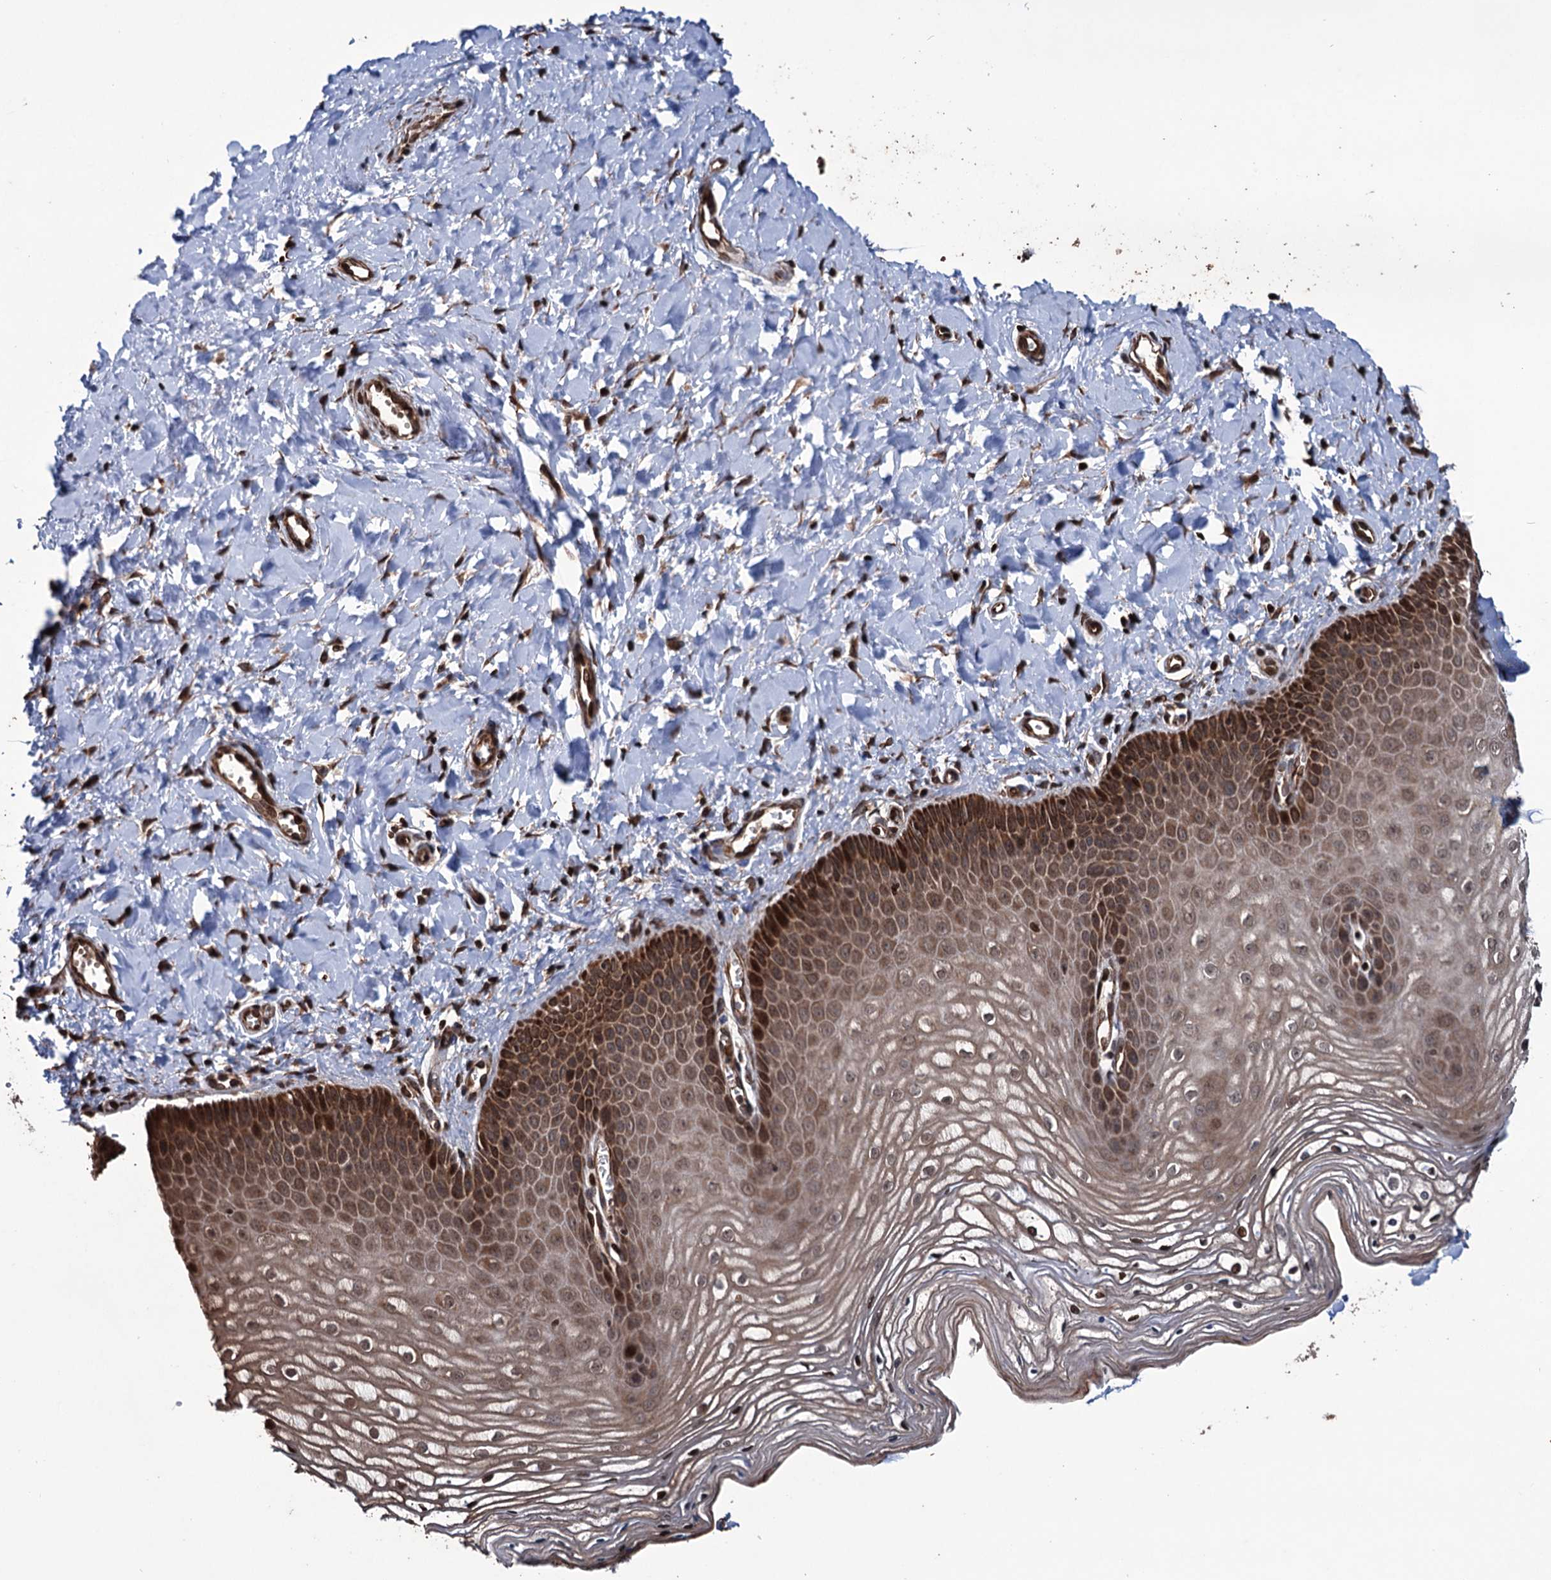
{"staining": {"intensity": "strong", "quantity": ">75%", "location": "cytoplasmic/membranous,nuclear"}, "tissue": "vagina", "cell_type": "Squamous epithelial cells", "image_type": "normal", "snomed": [{"axis": "morphology", "description": "Normal tissue, NOS"}, {"axis": "topography", "description": "Vagina"}, {"axis": "topography", "description": "Cervix"}], "caption": "High-magnification brightfield microscopy of normal vagina stained with DAB (brown) and counterstained with hematoxylin (blue). squamous epithelial cells exhibit strong cytoplasmic/membranous,nuclear positivity is identified in approximately>75% of cells.", "gene": "EYA4", "patient": {"sex": "female", "age": 40}}